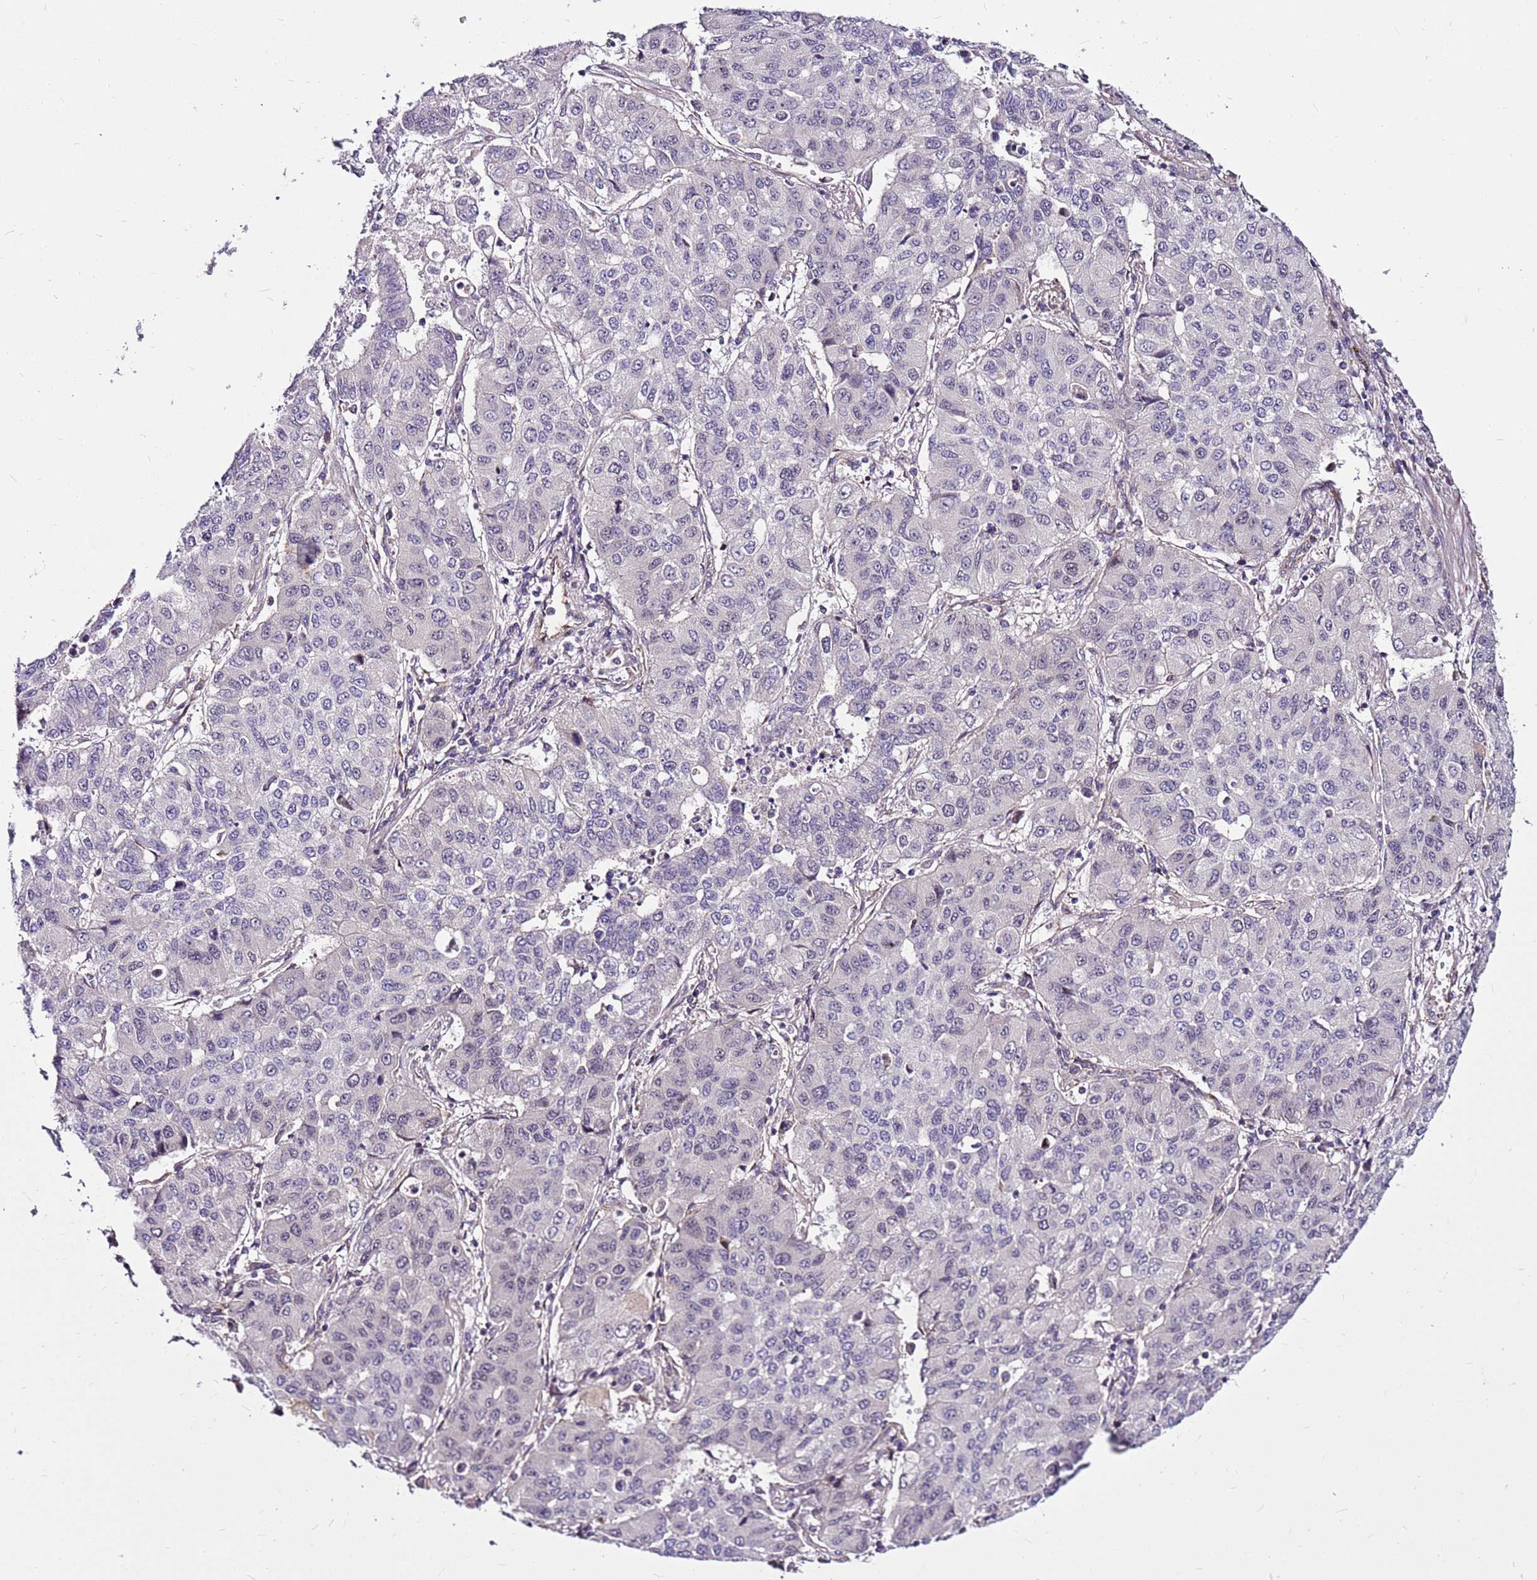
{"staining": {"intensity": "negative", "quantity": "none", "location": "none"}, "tissue": "lung cancer", "cell_type": "Tumor cells", "image_type": "cancer", "snomed": [{"axis": "morphology", "description": "Squamous cell carcinoma, NOS"}, {"axis": "topography", "description": "Lung"}], "caption": "This is an immunohistochemistry (IHC) histopathology image of human squamous cell carcinoma (lung). There is no positivity in tumor cells.", "gene": "POLE3", "patient": {"sex": "male", "age": 74}}